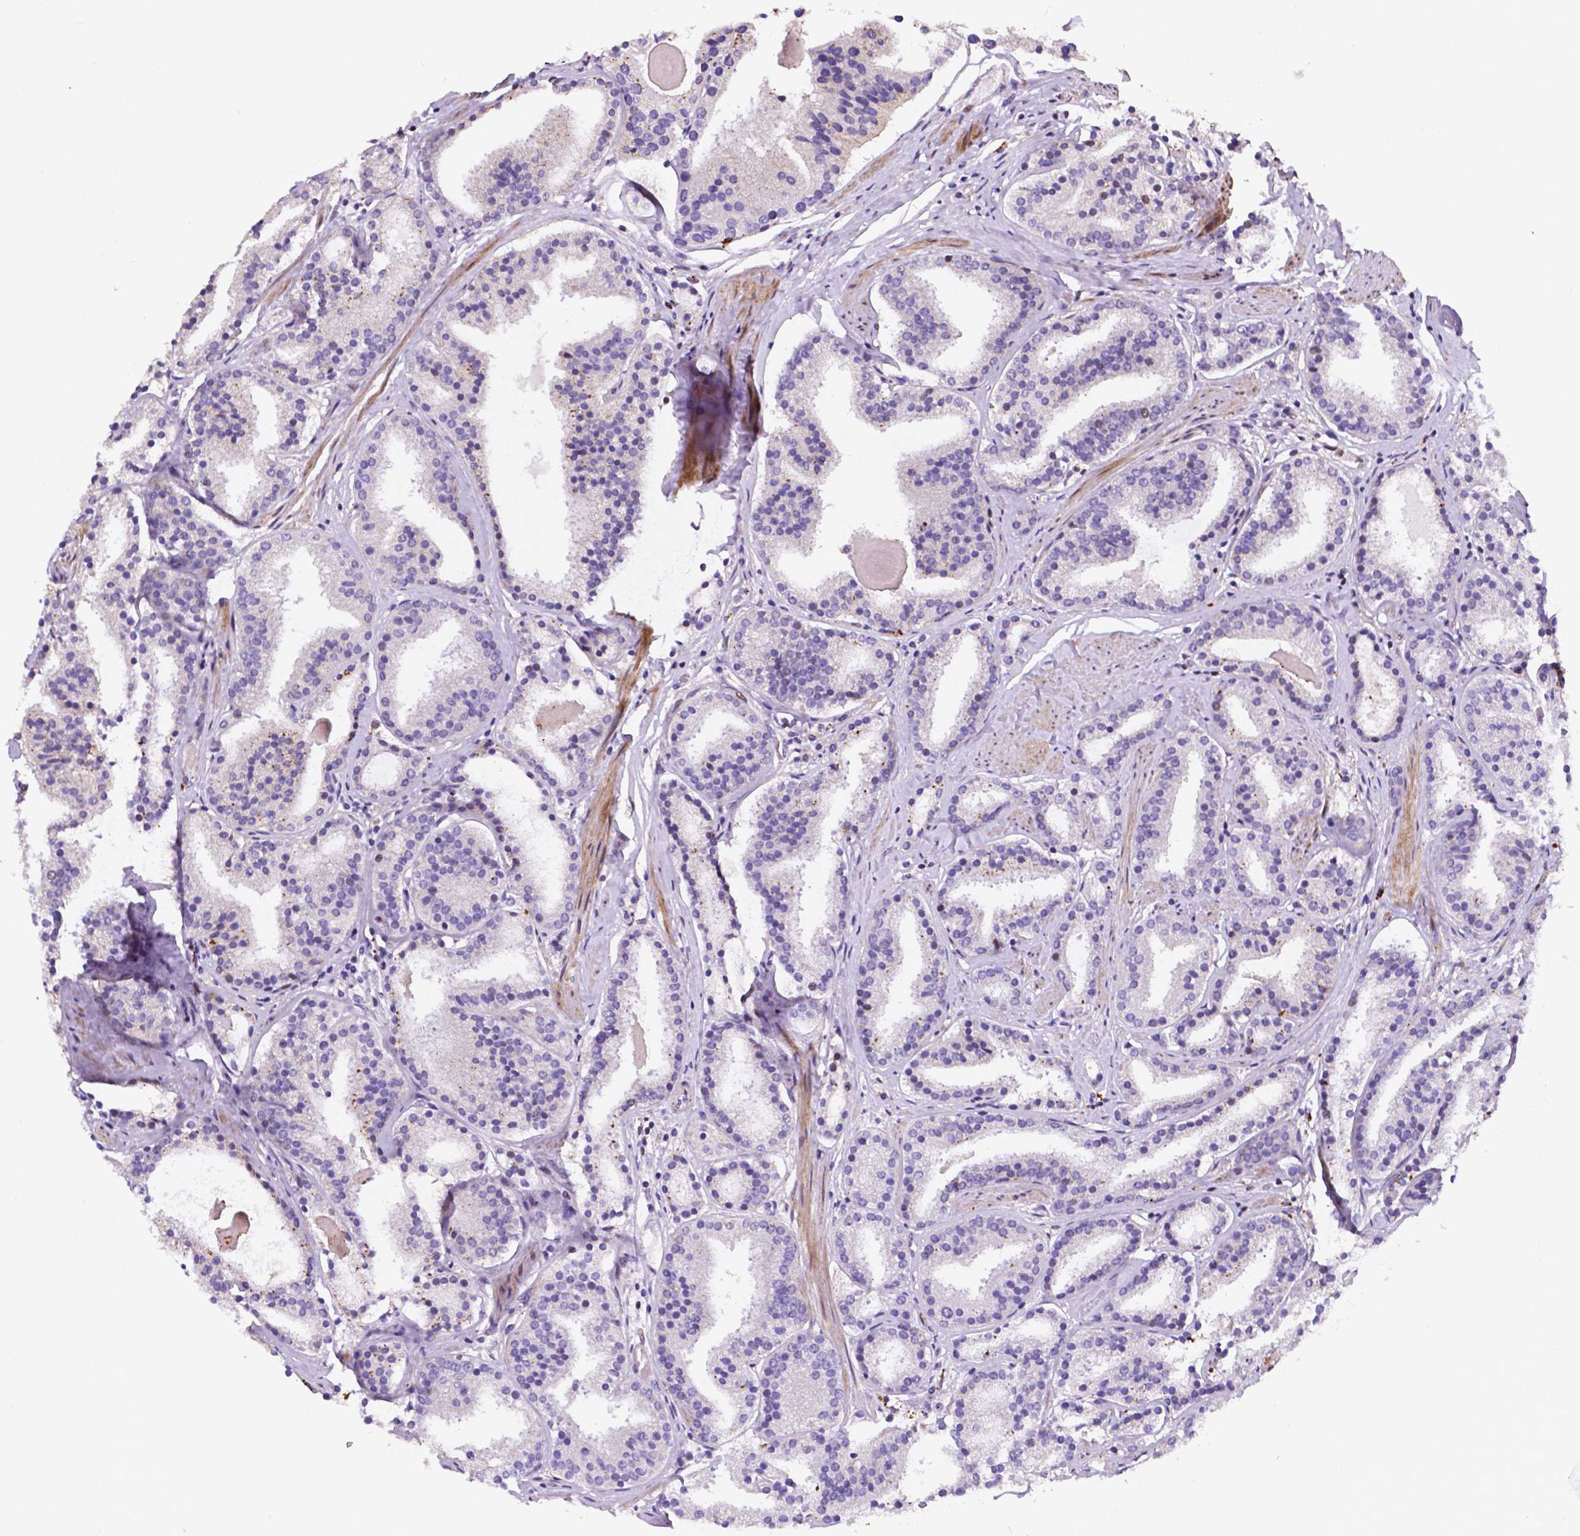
{"staining": {"intensity": "negative", "quantity": "none", "location": "none"}, "tissue": "prostate cancer", "cell_type": "Tumor cells", "image_type": "cancer", "snomed": [{"axis": "morphology", "description": "Adenocarcinoma, High grade"}, {"axis": "topography", "description": "Prostate"}], "caption": "Human high-grade adenocarcinoma (prostate) stained for a protein using immunohistochemistry (IHC) reveals no expression in tumor cells.", "gene": "TM4SF20", "patient": {"sex": "male", "age": 63}}